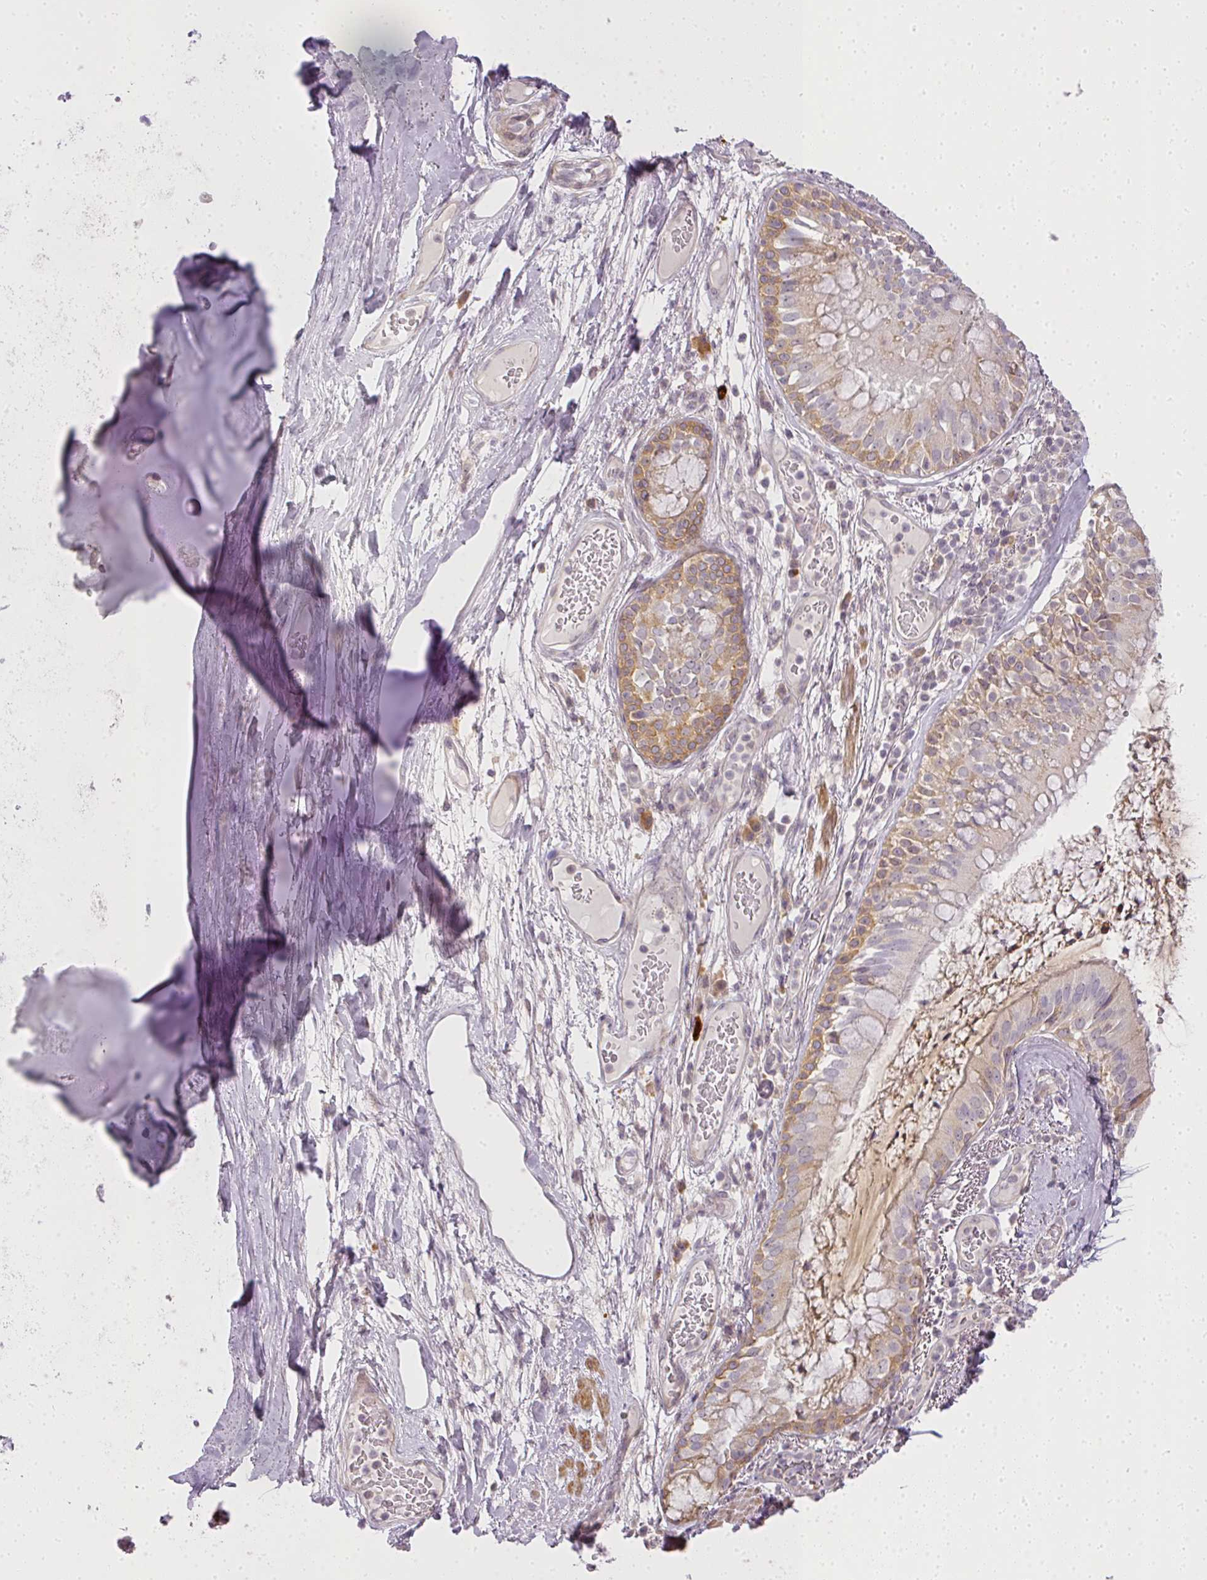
{"staining": {"intensity": "moderate", "quantity": "25%-75%", "location": "cytoplasmic/membranous"}, "tissue": "bronchus", "cell_type": "Respiratory epithelial cells", "image_type": "normal", "snomed": [{"axis": "morphology", "description": "Normal tissue, NOS"}, {"axis": "topography", "description": "Cartilage tissue"}, {"axis": "topography", "description": "Bronchus"}], "caption": "An immunohistochemistry (IHC) image of normal tissue is shown. Protein staining in brown shows moderate cytoplasmic/membranous positivity in bronchus within respiratory epithelial cells. Immunohistochemistry stains the protein of interest in brown and the nuclei are stained blue.", "gene": "MED19", "patient": {"sex": "male", "age": 63}}